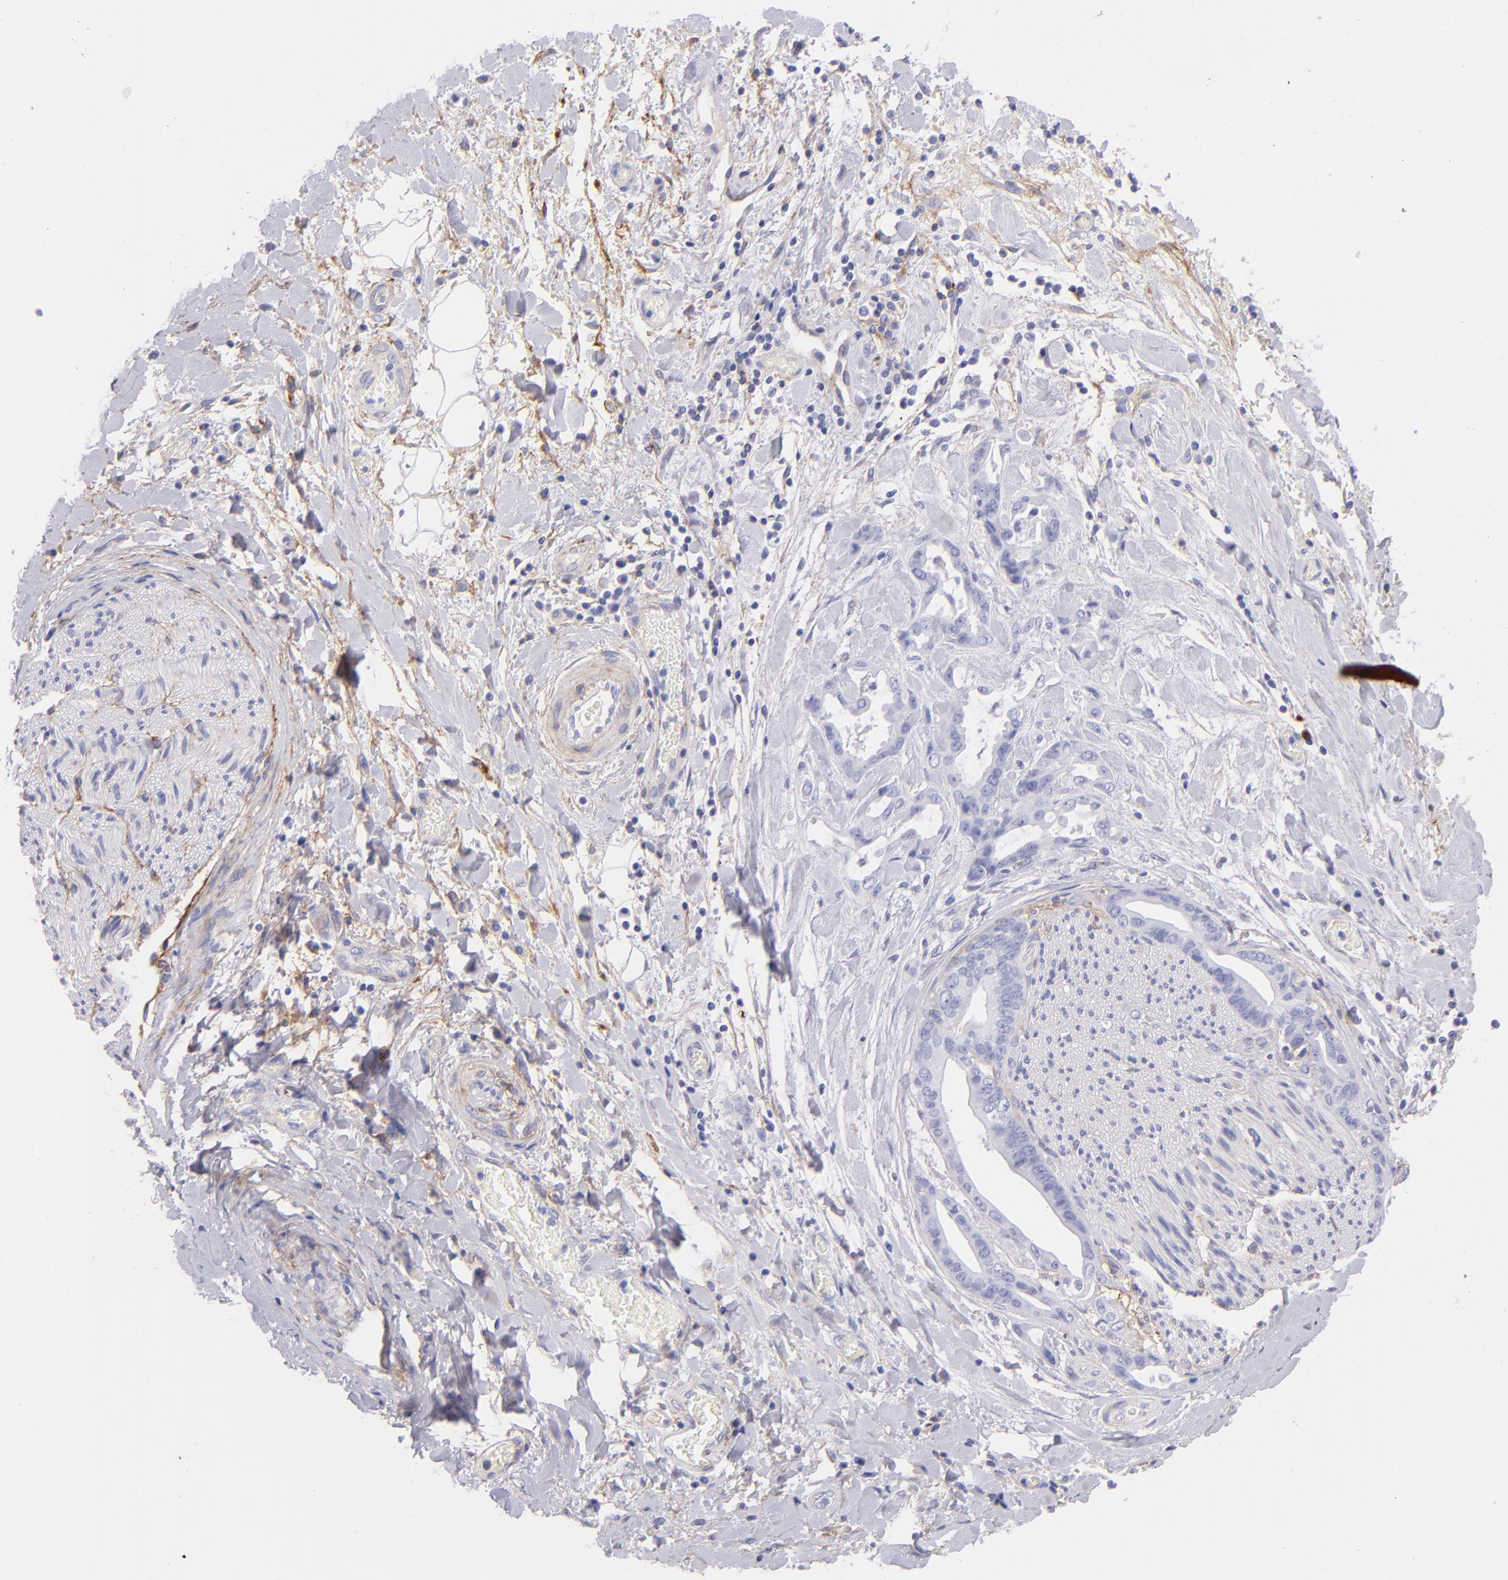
{"staining": {"intensity": "negative", "quantity": "none", "location": "none"}, "tissue": "liver cancer", "cell_type": "Tumor cells", "image_type": "cancer", "snomed": [{"axis": "morphology", "description": "Cholangiocarcinoma"}, {"axis": "topography", "description": "Liver"}], "caption": "The immunohistochemistry (IHC) photomicrograph has no significant positivity in tumor cells of liver cholangiocarcinoma tissue.", "gene": "CD81", "patient": {"sex": "male", "age": 58}}